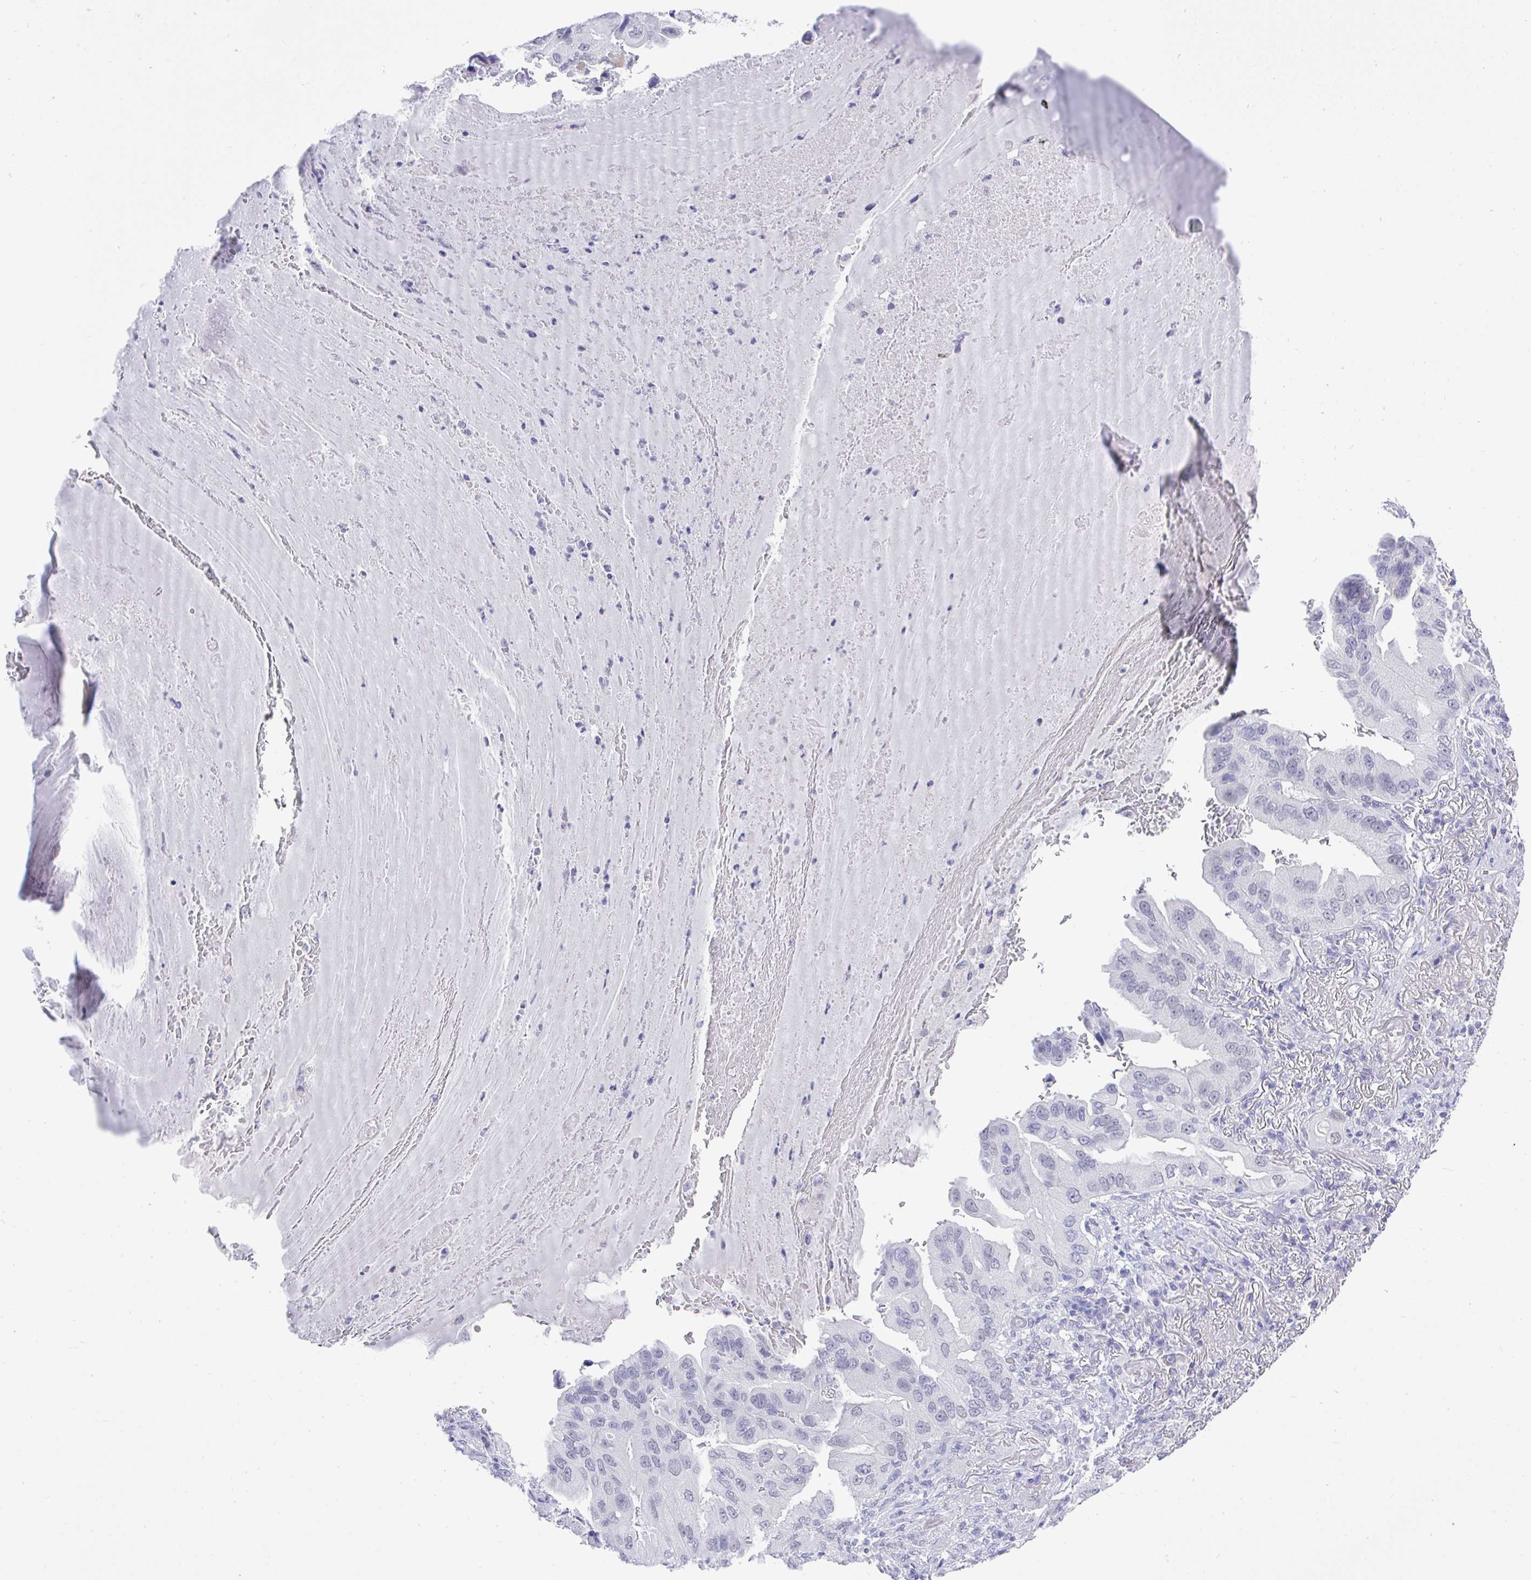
{"staining": {"intensity": "negative", "quantity": "none", "location": "none"}, "tissue": "lung cancer", "cell_type": "Tumor cells", "image_type": "cancer", "snomed": [{"axis": "morphology", "description": "Adenocarcinoma, NOS"}, {"axis": "topography", "description": "Lung"}], "caption": "High magnification brightfield microscopy of adenocarcinoma (lung) stained with DAB (3,3'-diaminobenzidine) (brown) and counterstained with hematoxylin (blue): tumor cells show no significant staining. (Stains: DAB (3,3'-diaminobenzidine) IHC with hematoxylin counter stain, Microscopy: brightfield microscopy at high magnification).", "gene": "MS4A12", "patient": {"sex": "female", "age": 69}}